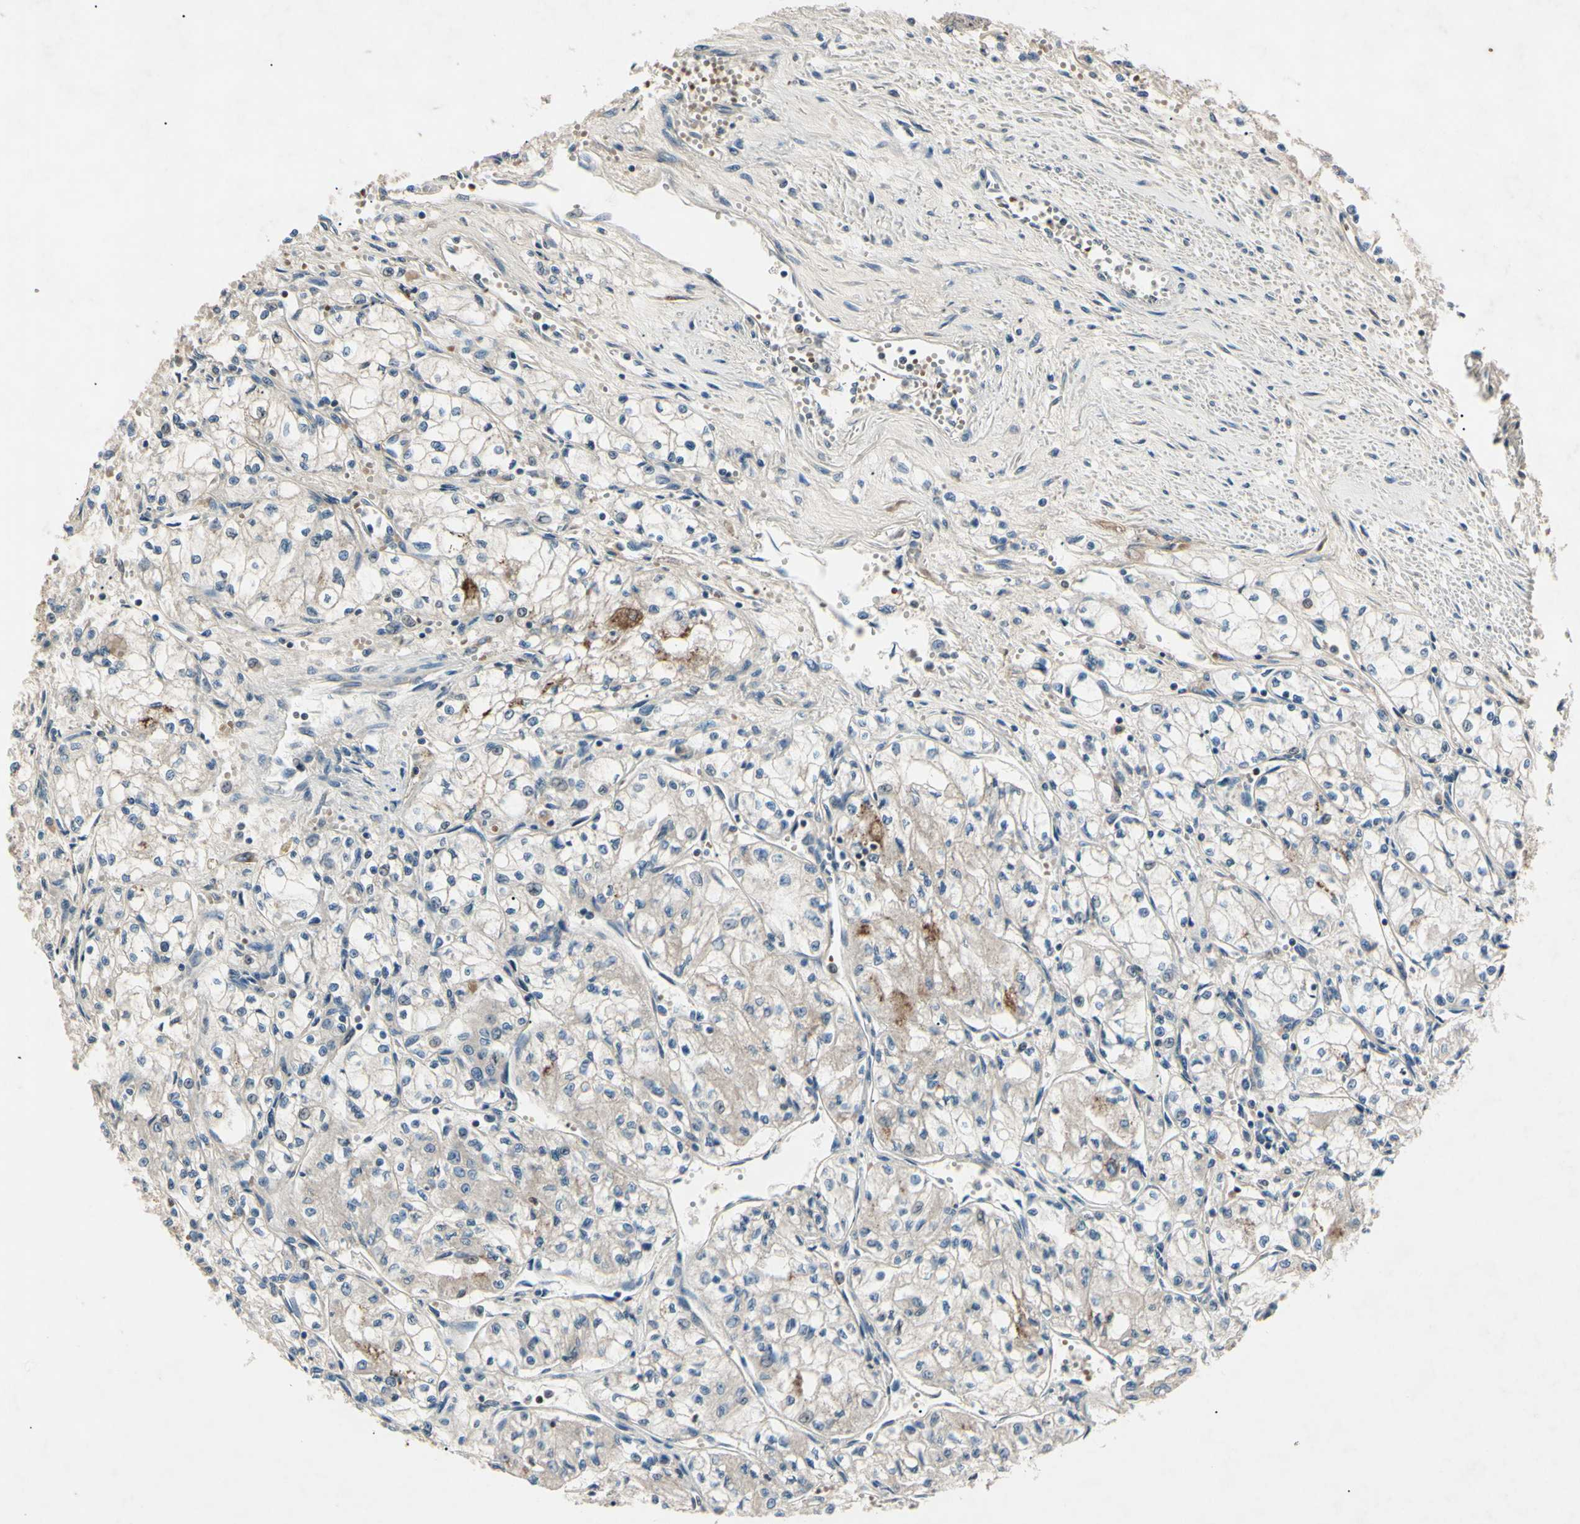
{"staining": {"intensity": "moderate", "quantity": "<25%", "location": "cytoplasmic/membranous"}, "tissue": "renal cancer", "cell_type": "Tumor cells", "image_type": "cancer", "snomed": [{"axis": "morphology", "description": "Normal tissue, NOS"}, {"axis": "morphology", "description": "Adenocarcinoma, NOS"}, {"axis": "topography", "description": "Kidney"}], "caption": "Renal adenocarcinoma was stained to show a protein in brown. There is low levels of moderate cytoplasmic/membranous positivity in approximately <25% of tumor cells. The protein is shown in brown color, while the nuclei are stained blue.", "gene": "AEBP1", "patient": {"sex": "male", "age": 59}}